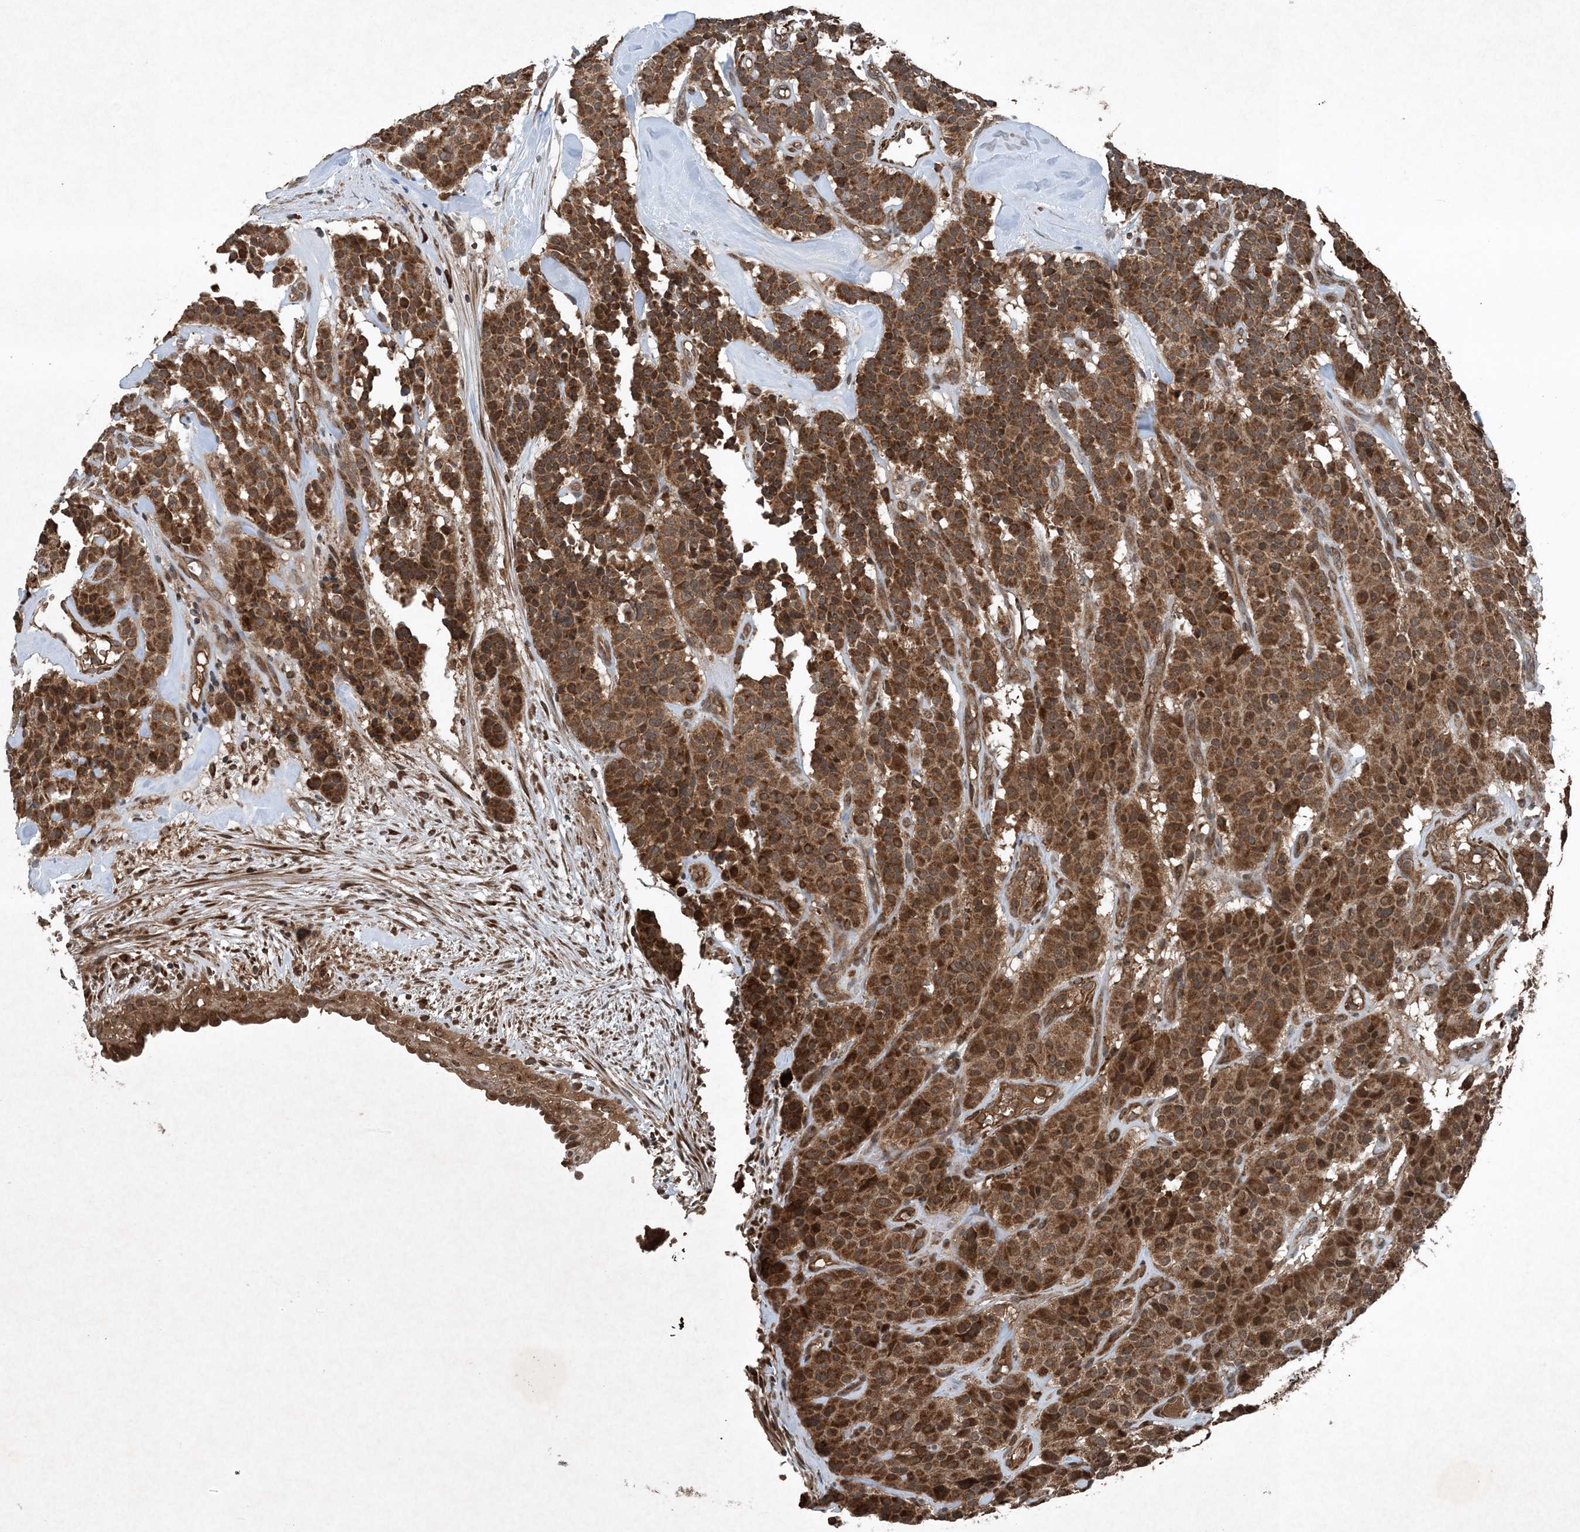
{"staining": {"intensity": "strong", "quantity": ">75%", "location": "cytoplasmic/membranous"}, "tissue": "carcinoid", "cell_type": "Tumor cells", "image_type": "cancer", "snomed": [{"axis": "morphology", "description": "Carcinoid, malignant, NOS"}, {"axis": "topography", "description": "Lung"}], "caption": "DAB (3,3'-diaminobenzidine) immunohistochemical staining of human carcinoid demonstrates strong cytoplasmic/membranous protein staining in about >75% of tumor cells.", "gene": "GNG5", "patient": {"sex": "male", "age": 30}}